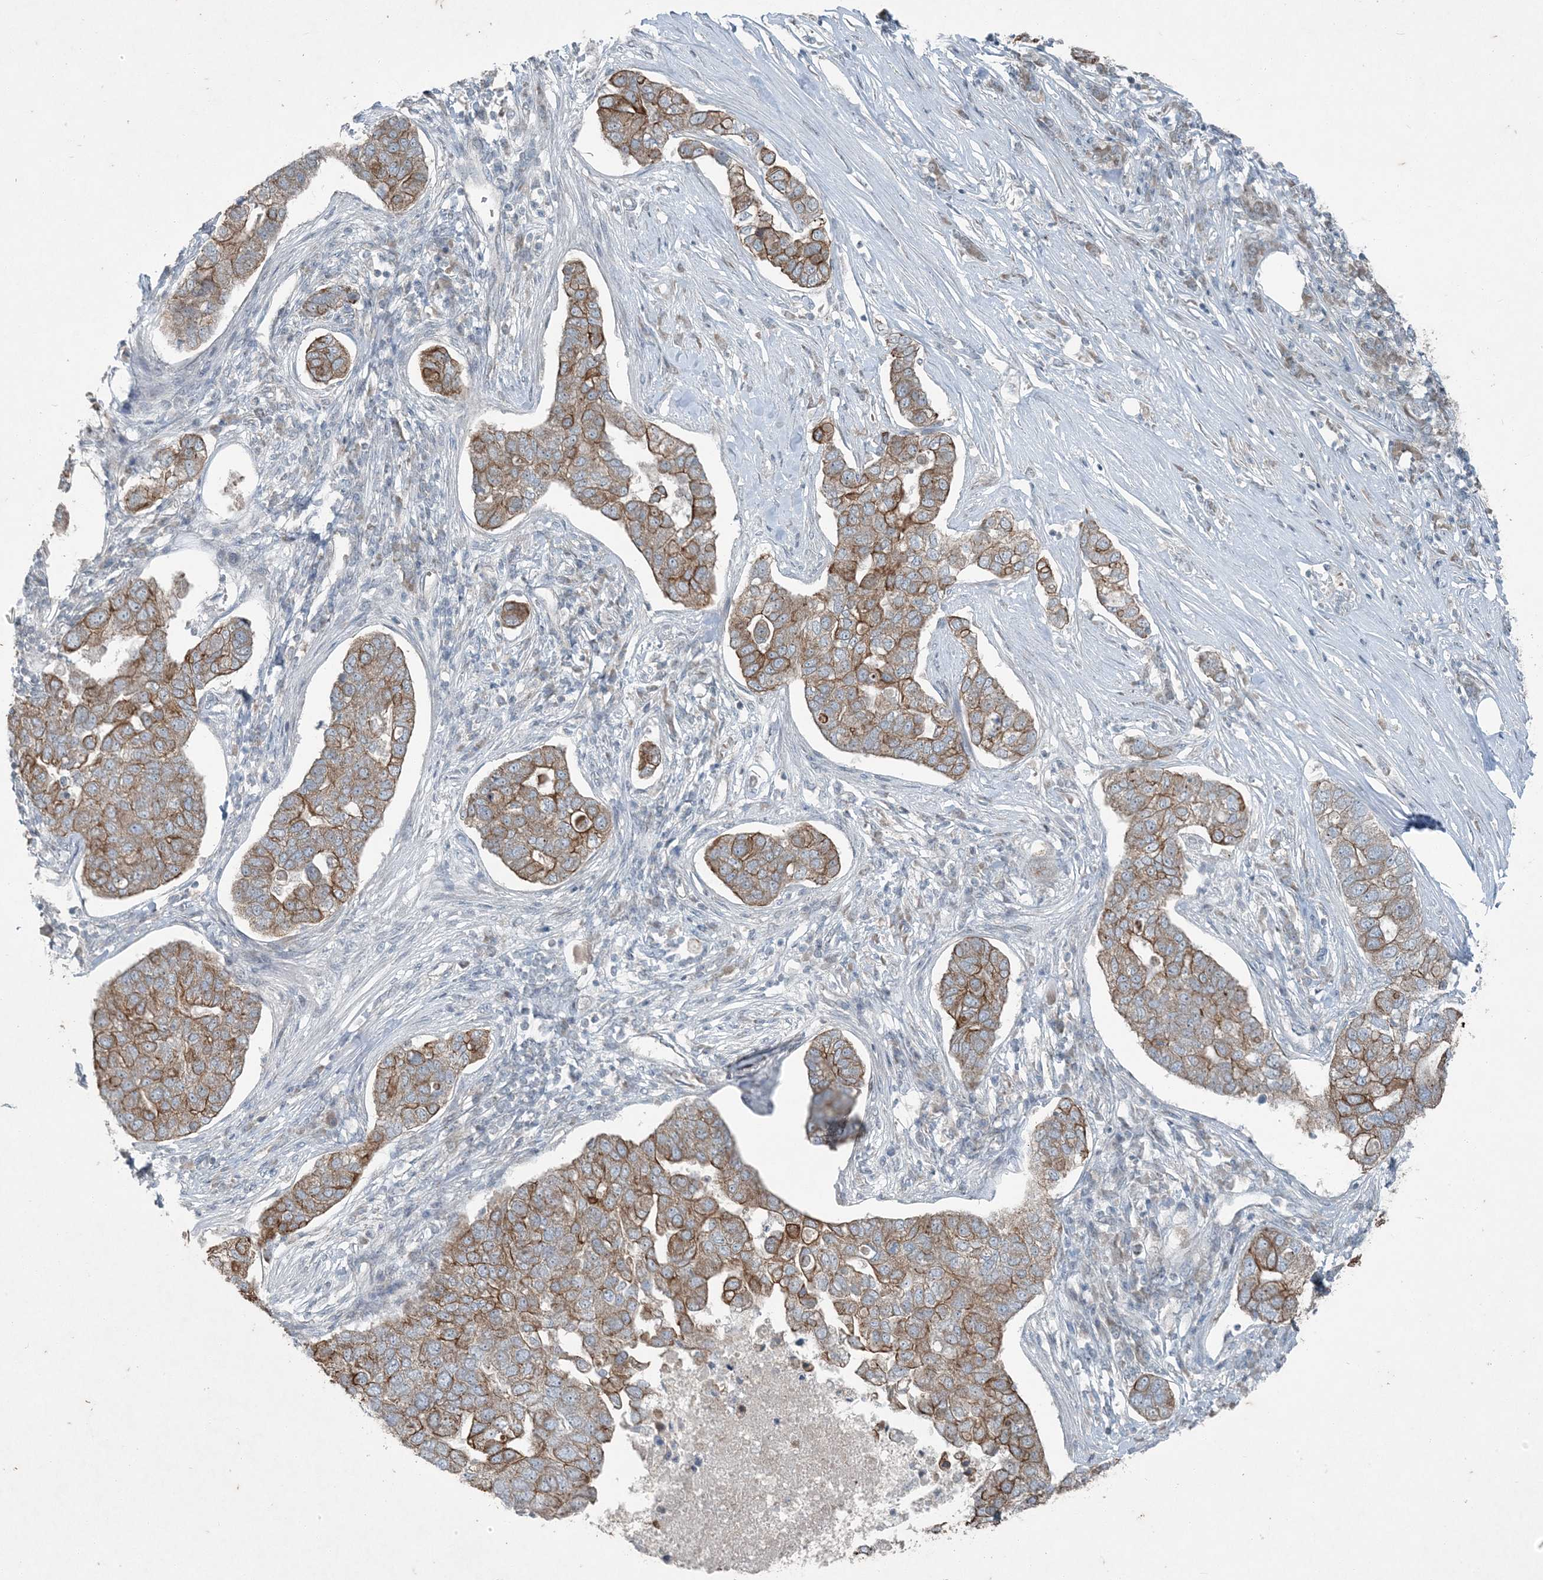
{"staining": {"intensity": "weak", "quantity": ">75%", "location": "cytoplasmic/membranous"}, "tissue": "pancreatic cancer", "cell_type": "Tumor cells", "image_type": "cancer", "snomed": [{"axis": "morphology", "description": "Adenocarcinoma, NOS"}, {"axis": "topography", "description": "Pancreas"}], "caption": "A brown stain shows weak cytoplasmic/membranous positivity of a protein in adenocarcinoma (pancreatic) tumor cells.", "gene": "PC", "patient": {"sex": "female", "age": 61}}